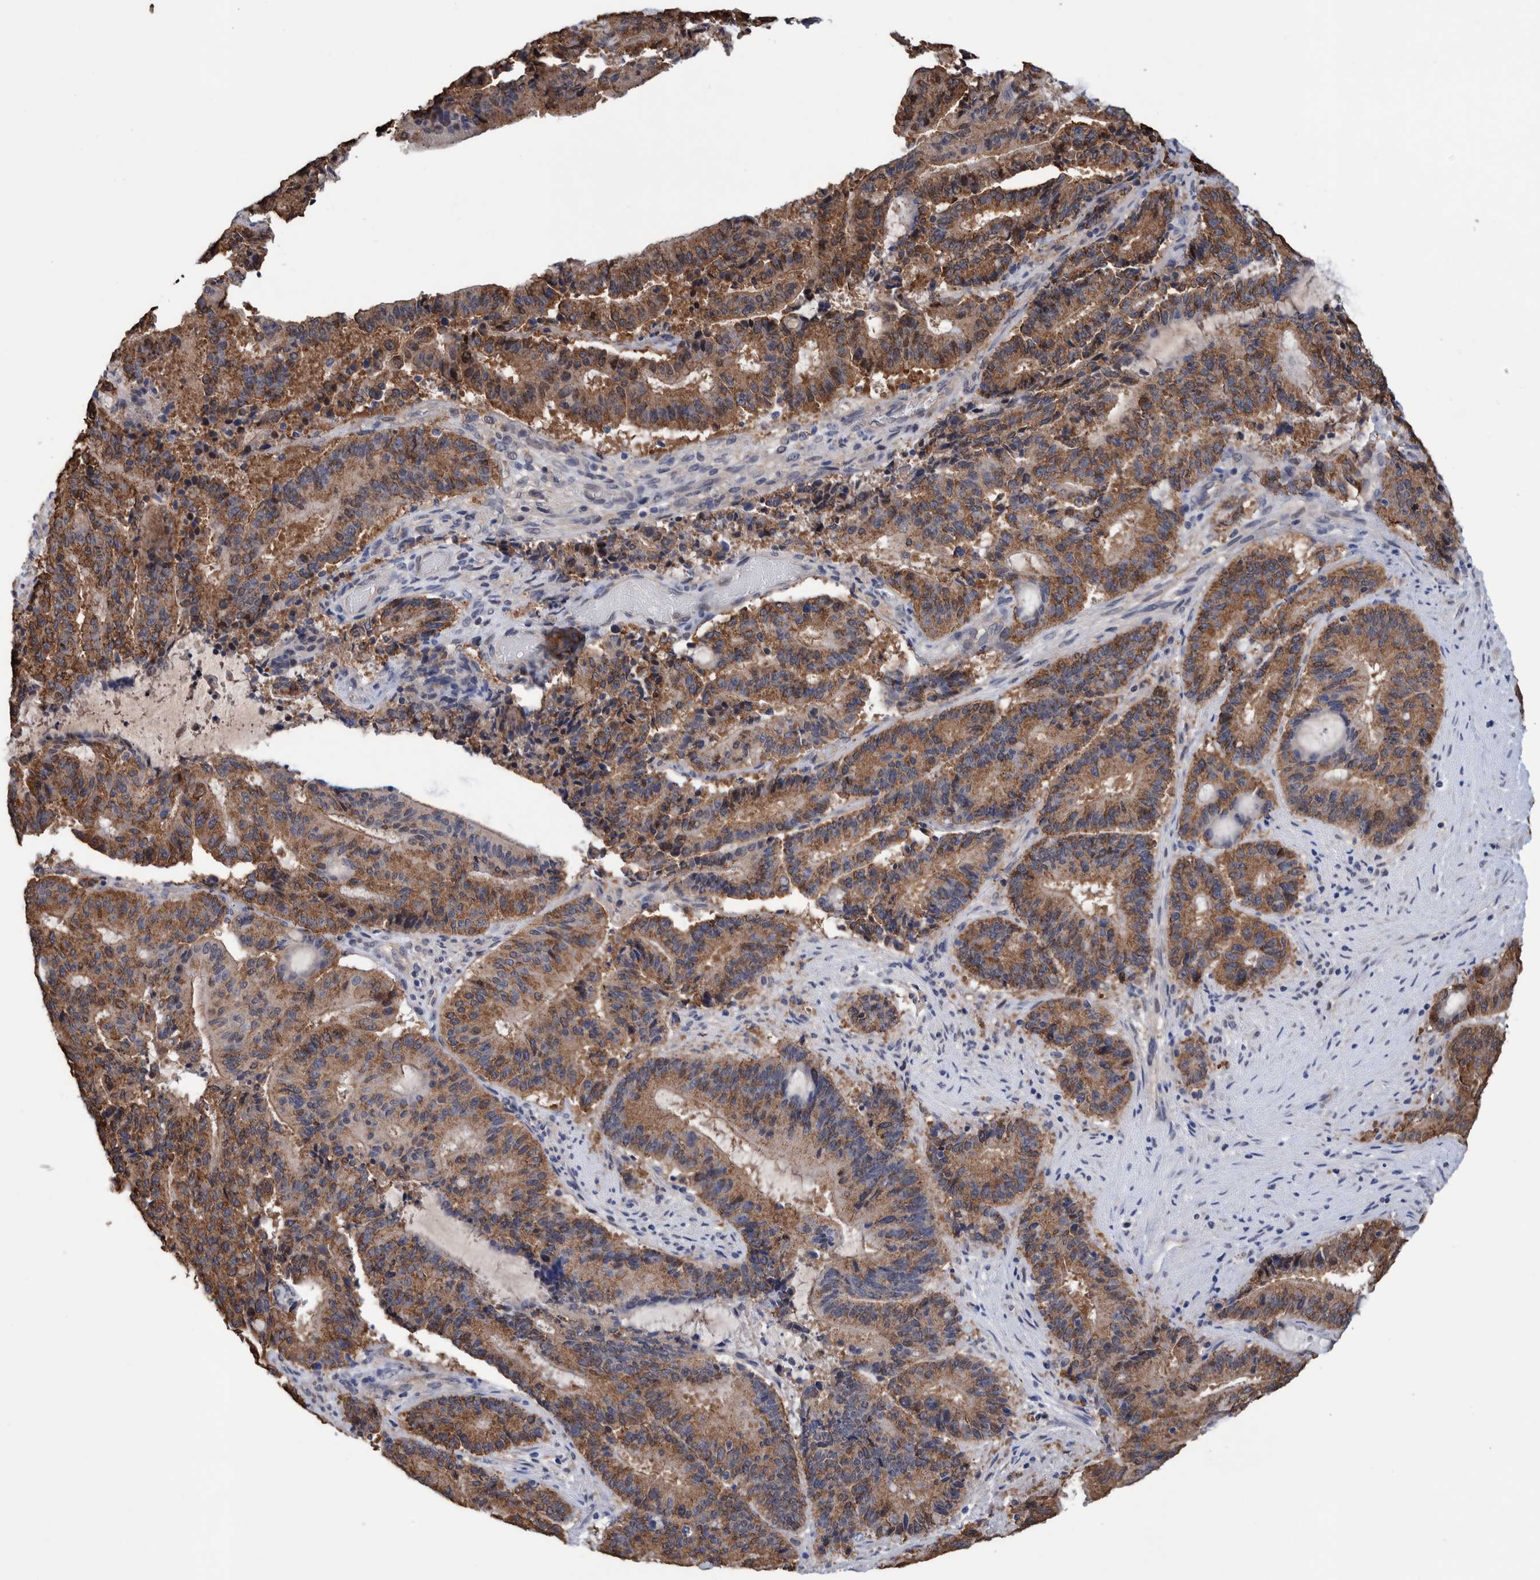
{"staining": {"intensity": "moderate", "quantity": ">75%", "location": "cytoplasmic/membranous"}, "tissue": "liver cancer", "cell_type": "Tumor cells", "image_type": "cancer", "snomed": [{"axis": "morphology", "description": "Normal tissue, NOS"}, {"axis": "morphology", "description": "Cholangiocarcinoma"}, {"axis": "topography", "description": "Liver"}, {"axis": "topography", "description": "Peripheral nerve tissue"}], "caption": "Immunohistochemical staining of human liver cholangiocarcinoma demonstrates moderate cytoplasmic/membranous protein expression in approximately >75% of tumor cells. (DAB (3,3'-diaminobenzidine) IHC, brown staining for protein, blue staining for nuclei).", "gene": "PFAS", "patient": {"sex": "female", "age": 73}}